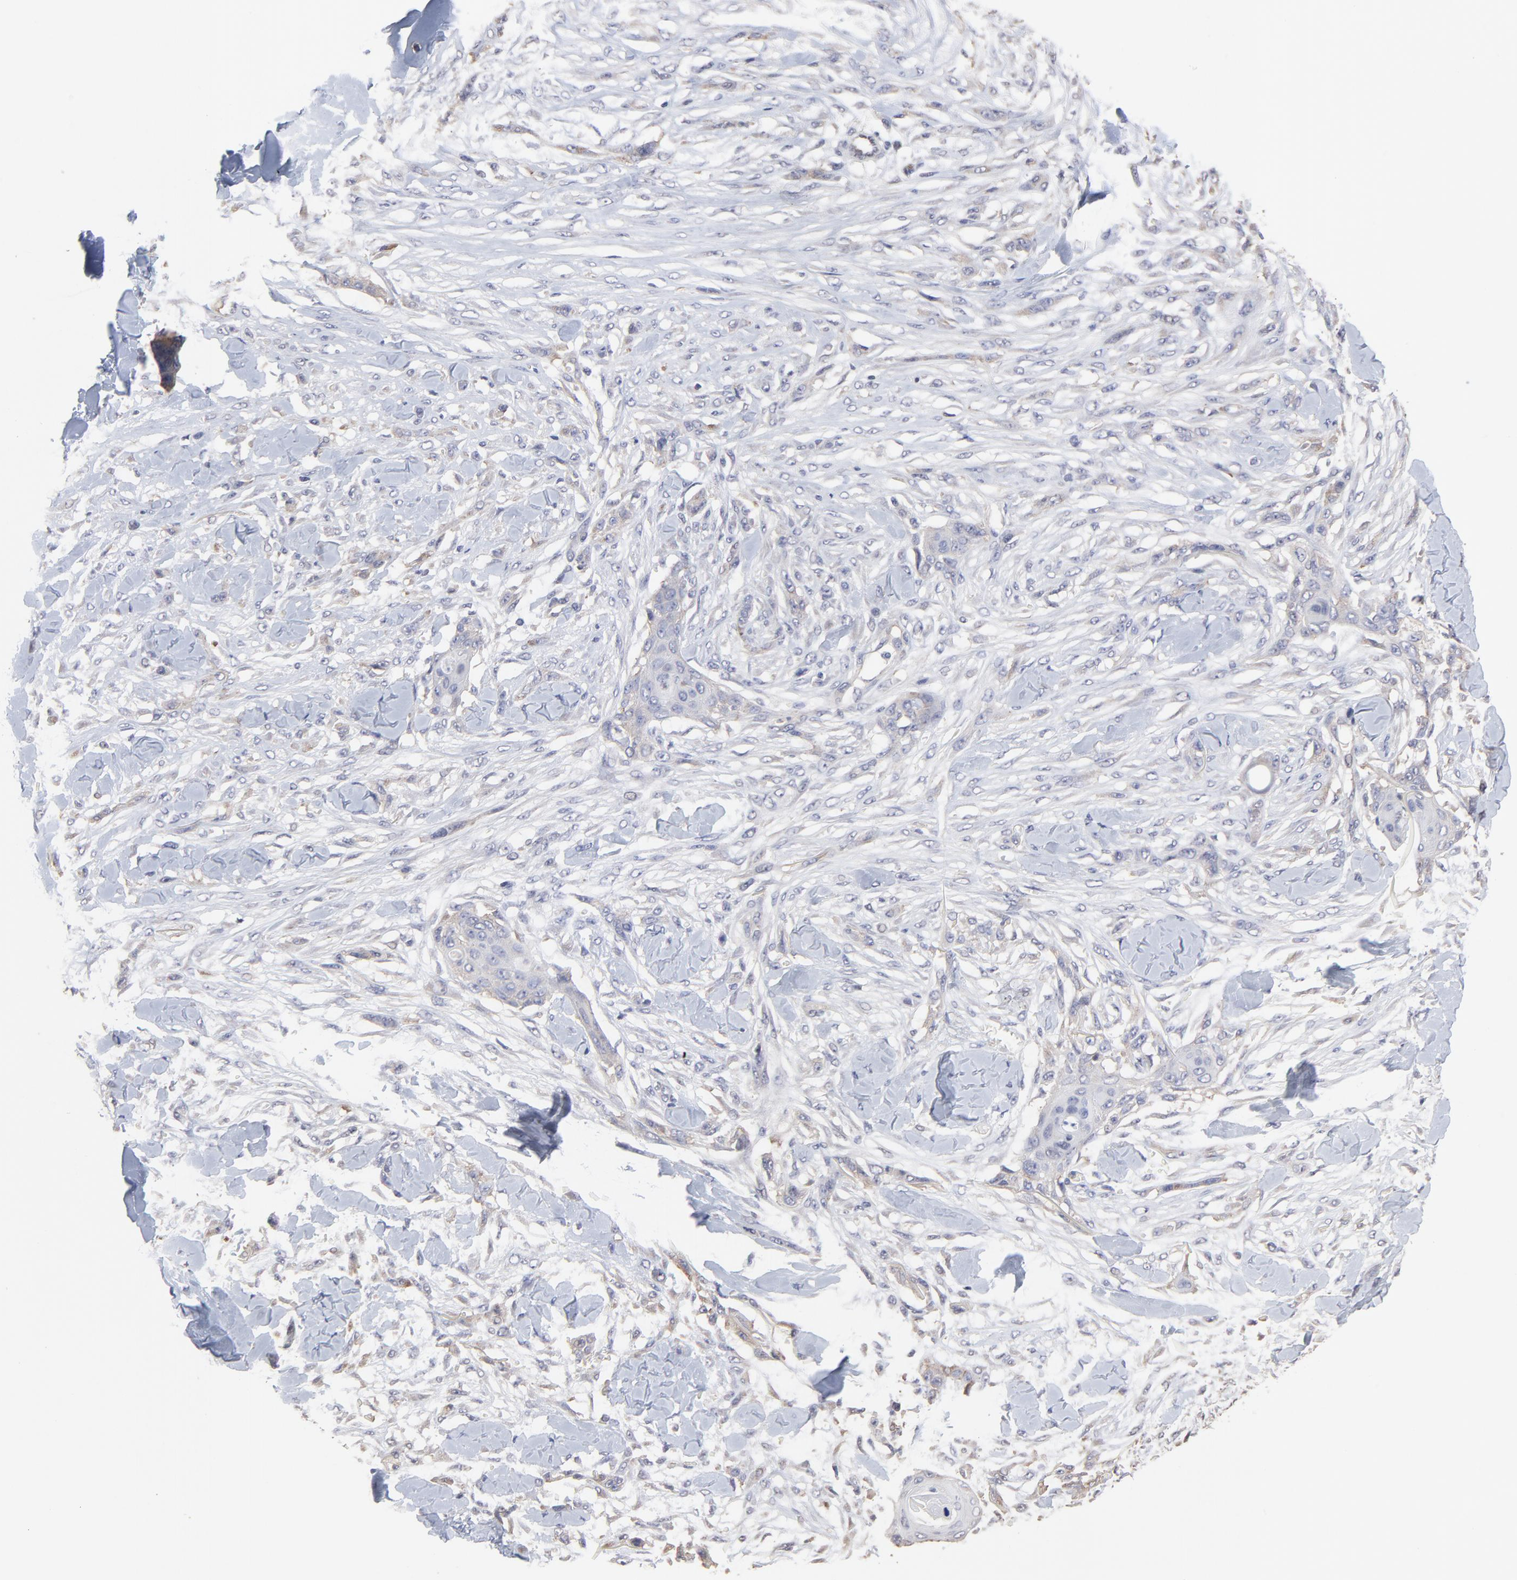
{"staining": {"intensity": "weak", "quantity": "<25%", "location": "cytoplasmic/membranous"}, "tissue": "skin cancer", "cell_type": "Tumor cells", "image_type": "cancer", "snomed": [{"axis": "morphology", "description": "Squamous cell carcinoma, NOS"}, {"axis": "topography", "description": "Skin"}], "caption": "This is a photomicrograph of IHC staining of skin squamous cell carcinoma, which shows no expression in tumor cells.", "gene": "CCT2", "patient": {"sex": "female", "age": 59}}